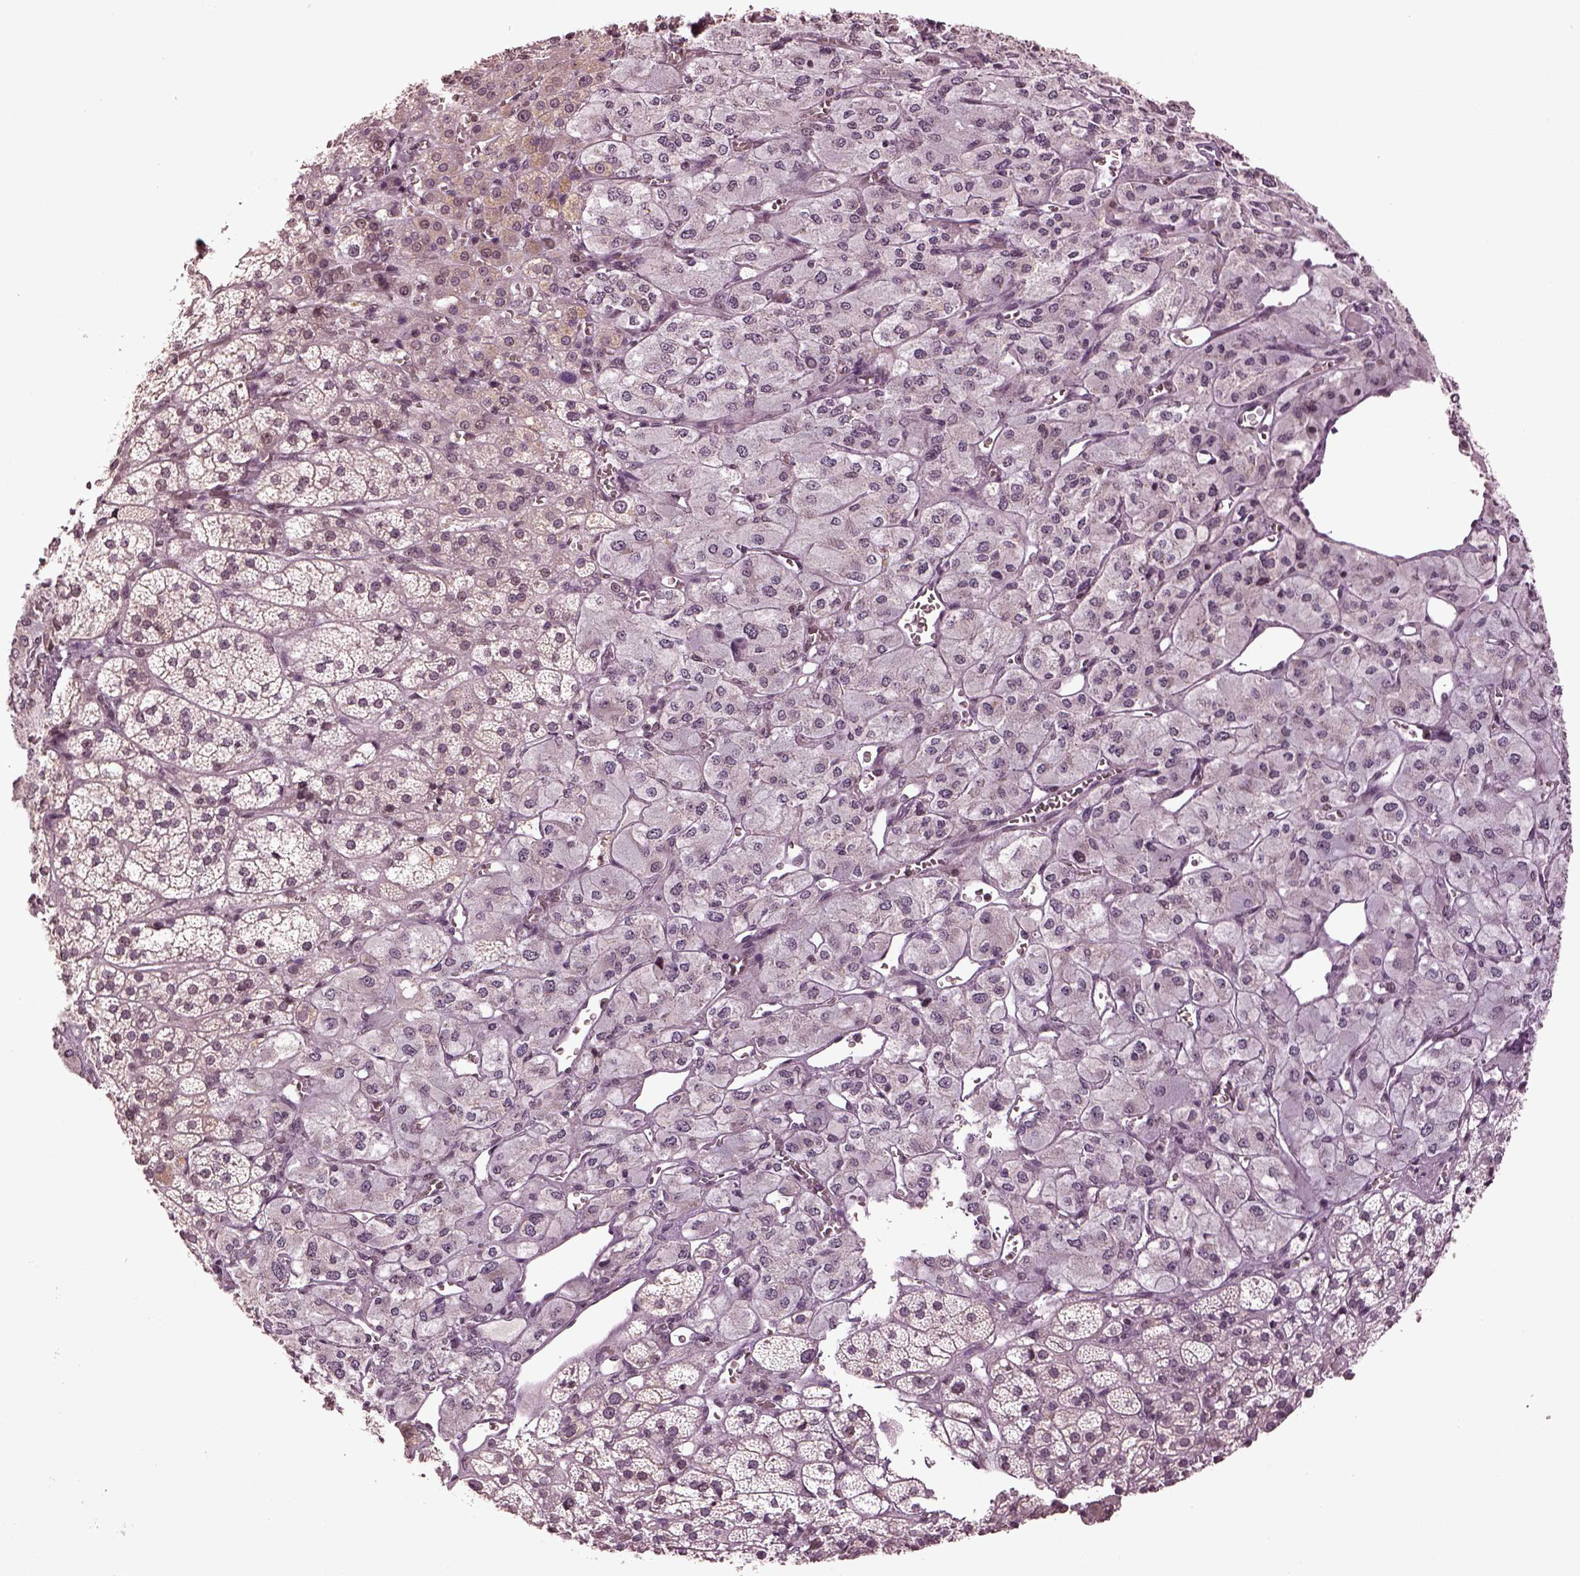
{"staining": {"intensity": "negative", "quantity": "none", "location": "none"}, "tissue": "adrenal gland", "cell_type": "Glandular cells", "image_type": "normal", "snomed": [{"axis": "morphology", "description": "Normal tissue, NOS"}, {"axis": "topography", "description": "Adrenal gland"}], "caption": "A high-resolution image shows immunohistochemistry staining of unremarkable adrenal gland, which exhibits no significant staining in glandular cells.", "gene": "GRM4", "patient": {"sex": "female", "age": 60}}